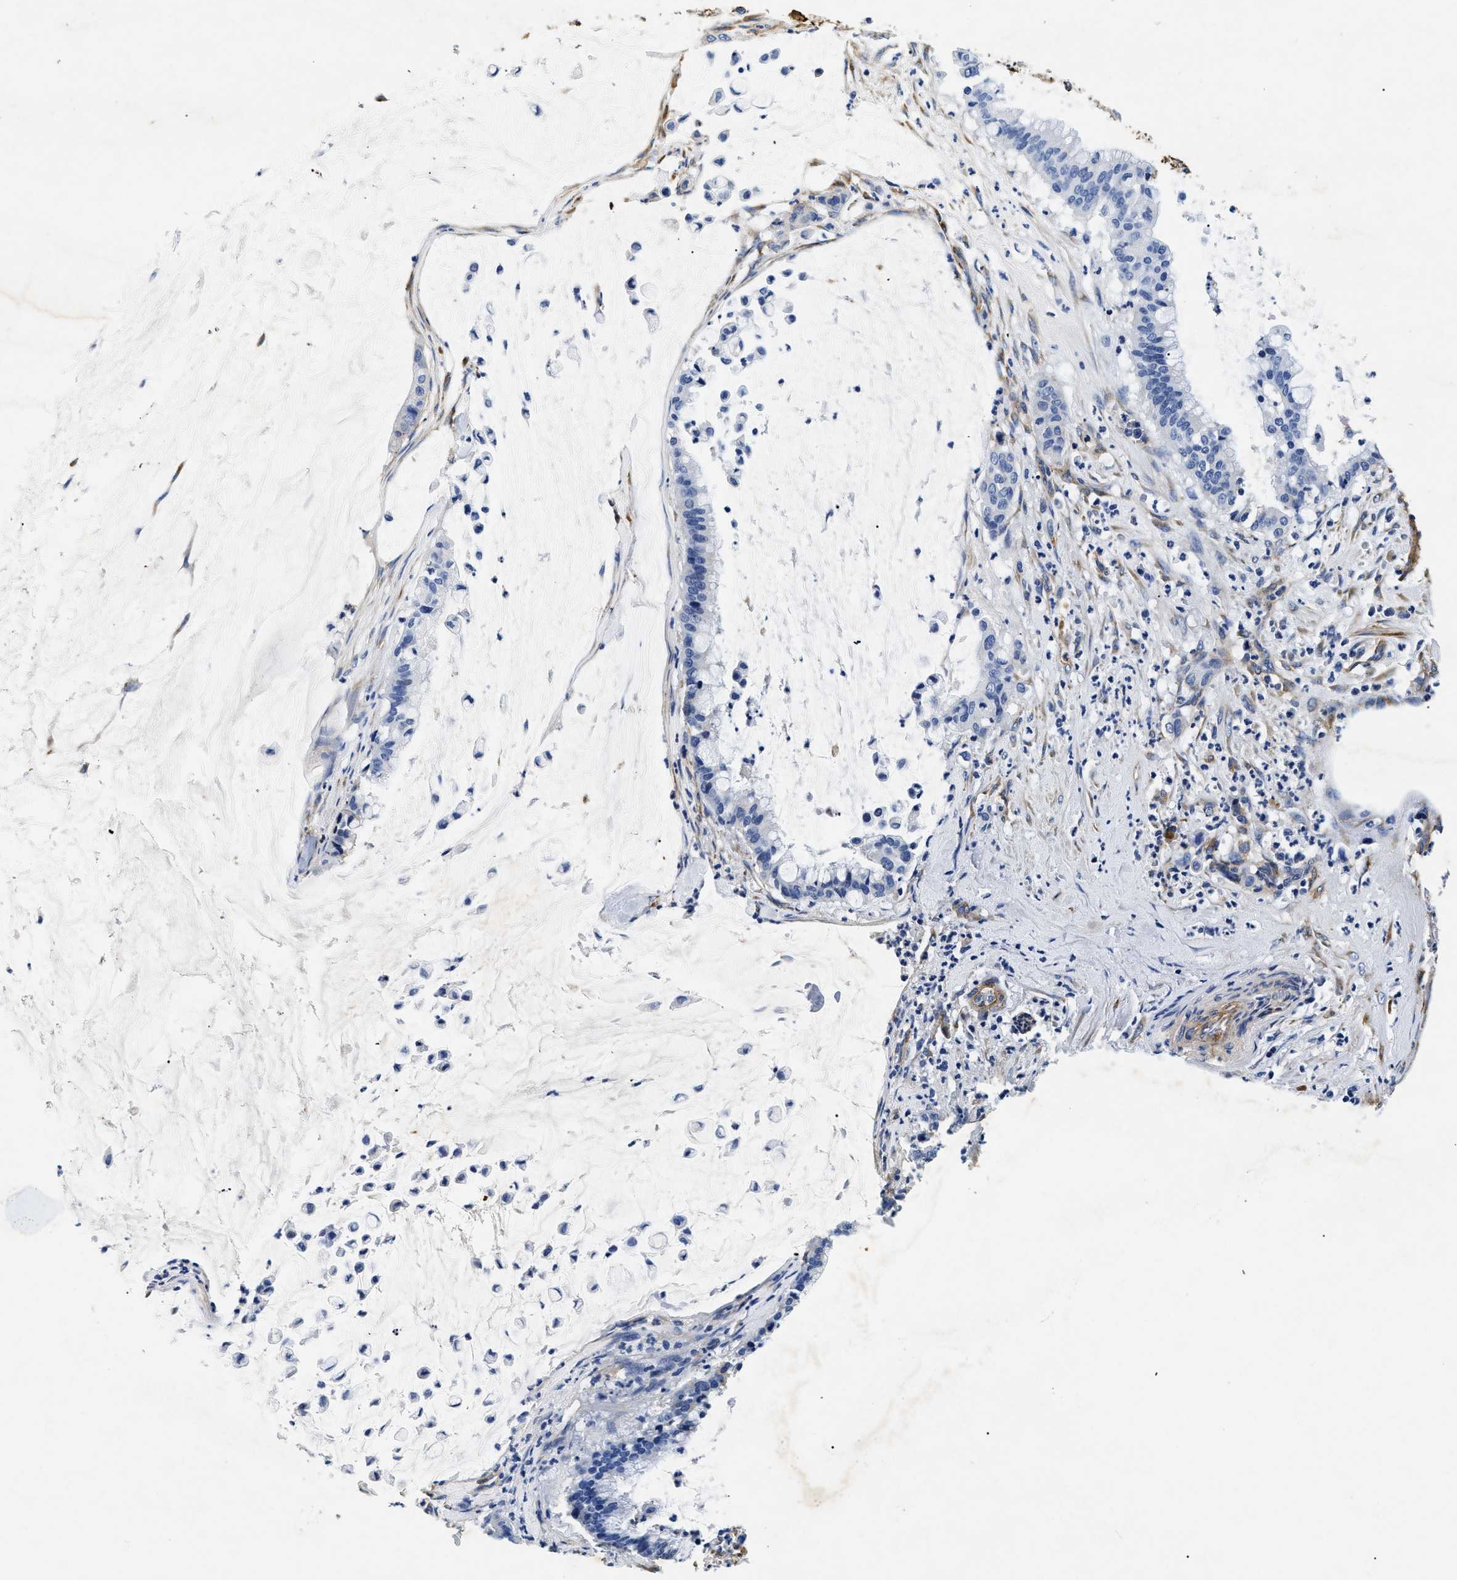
{"staining": {"intensity": "negative", "quantity": "none", "location": "none"}, "tissue": "pancreatic cancer", "cell_type": "Tumor cells", "image_type": "cancer", "snomed": [{"axis": "morphology", "description": "Adenocarcinoma, NOS"}, {"axis": "topography", "description": "Pancreas"}], "caption": "This is an IHC image of human pancreatic cancer. There is no positivity in tumor cells.", "gene": "LAMA3", "patient": {"sex": "male", "age": 41}}